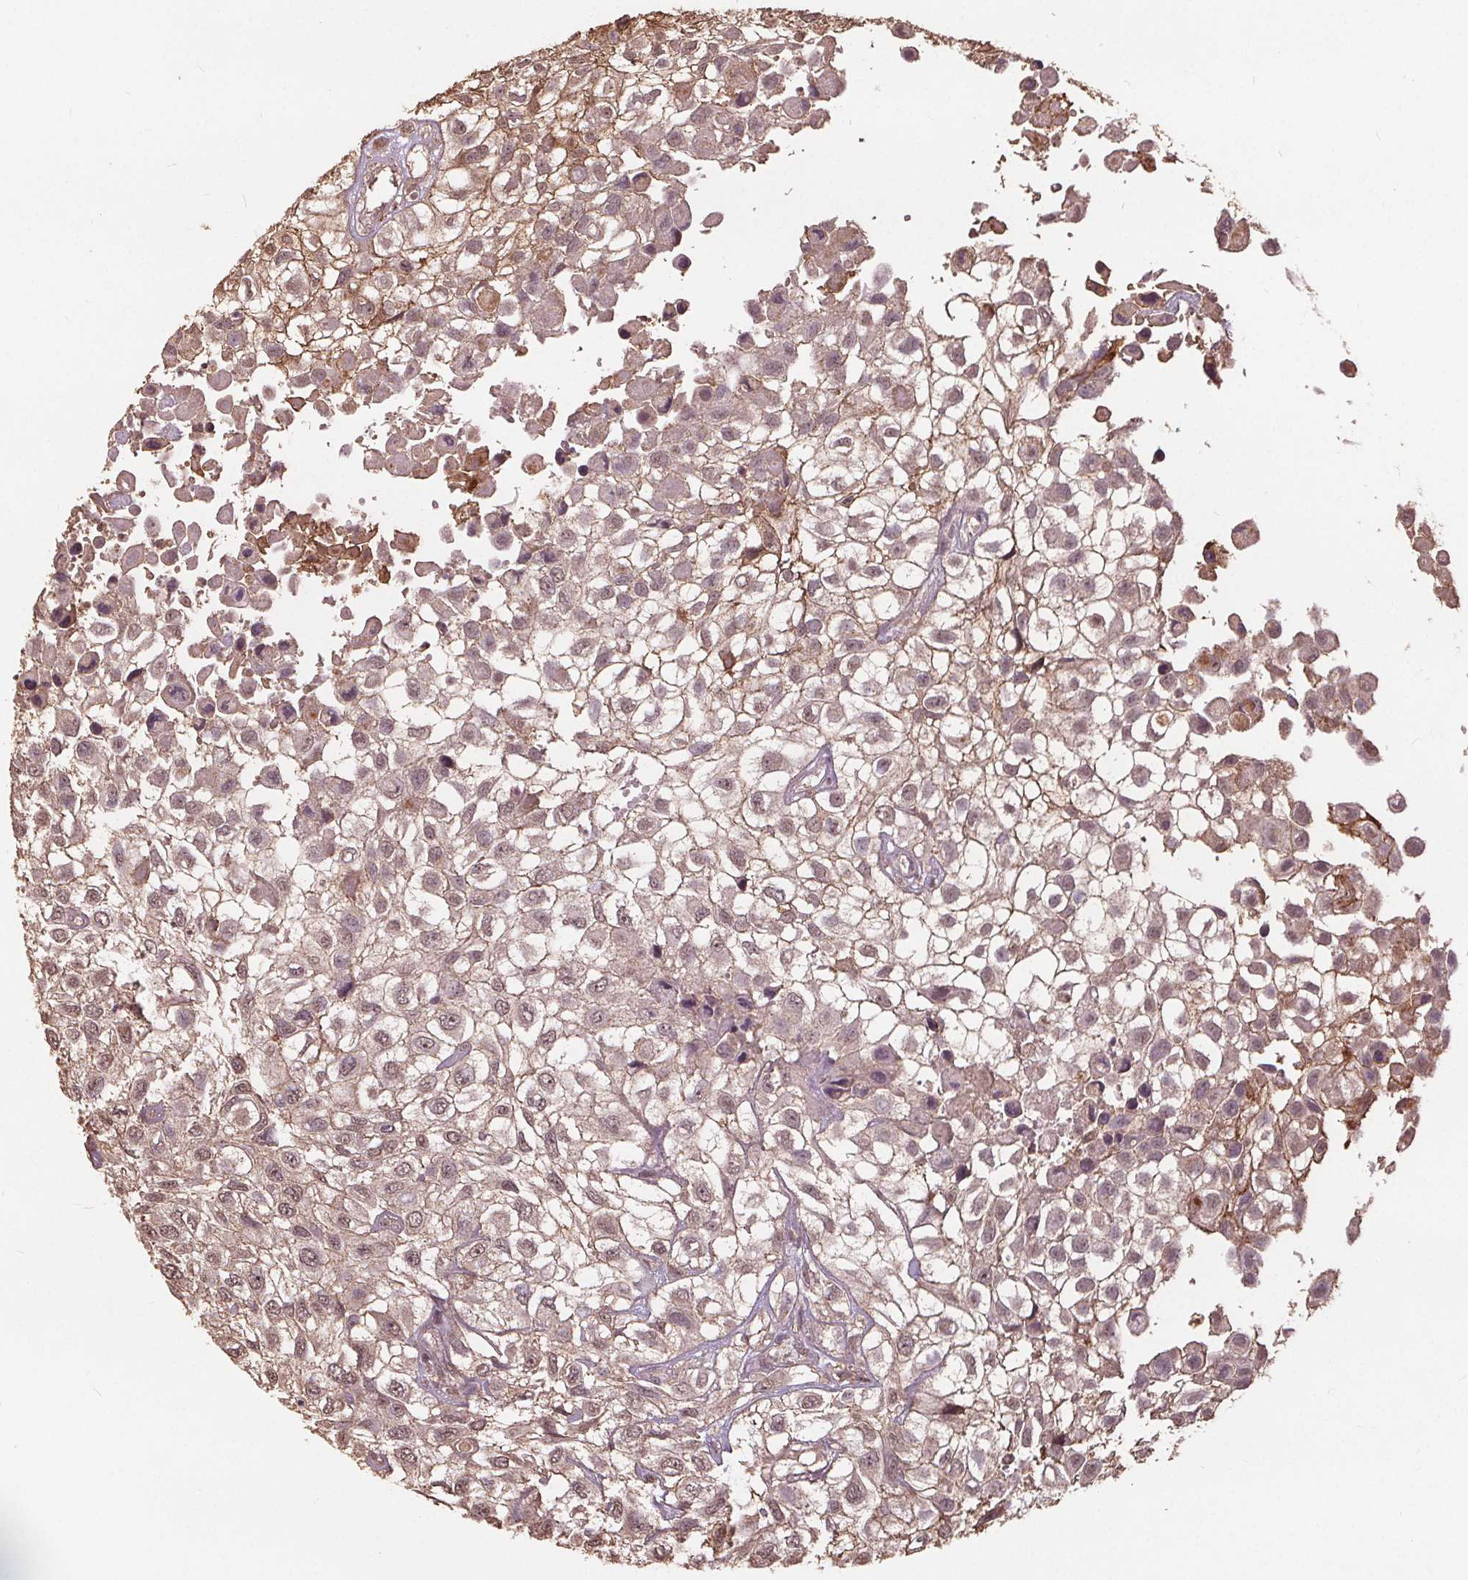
{"staining": {"intensity": "weak", "quantity": "25%-75%", "location": "nuclear"}, "tissue": "urothelial cancer", "cell_type": "Tumor cells", "image_type": "cancer", "snomed": [{"axis": "morphology", "description": "Urothelial carcinoma, High grade"}, {"axis": "topography", "description": "Urinary bladder"}], "caption": "A high-resolution image shows immunohistochemistry staining of high-grade urothelial carcinoma, which shows weak nuclear staining in about 25%-75% of tumor cells.", "gene": "DSG3", "patient": {"sex": "male", "age": 56}}